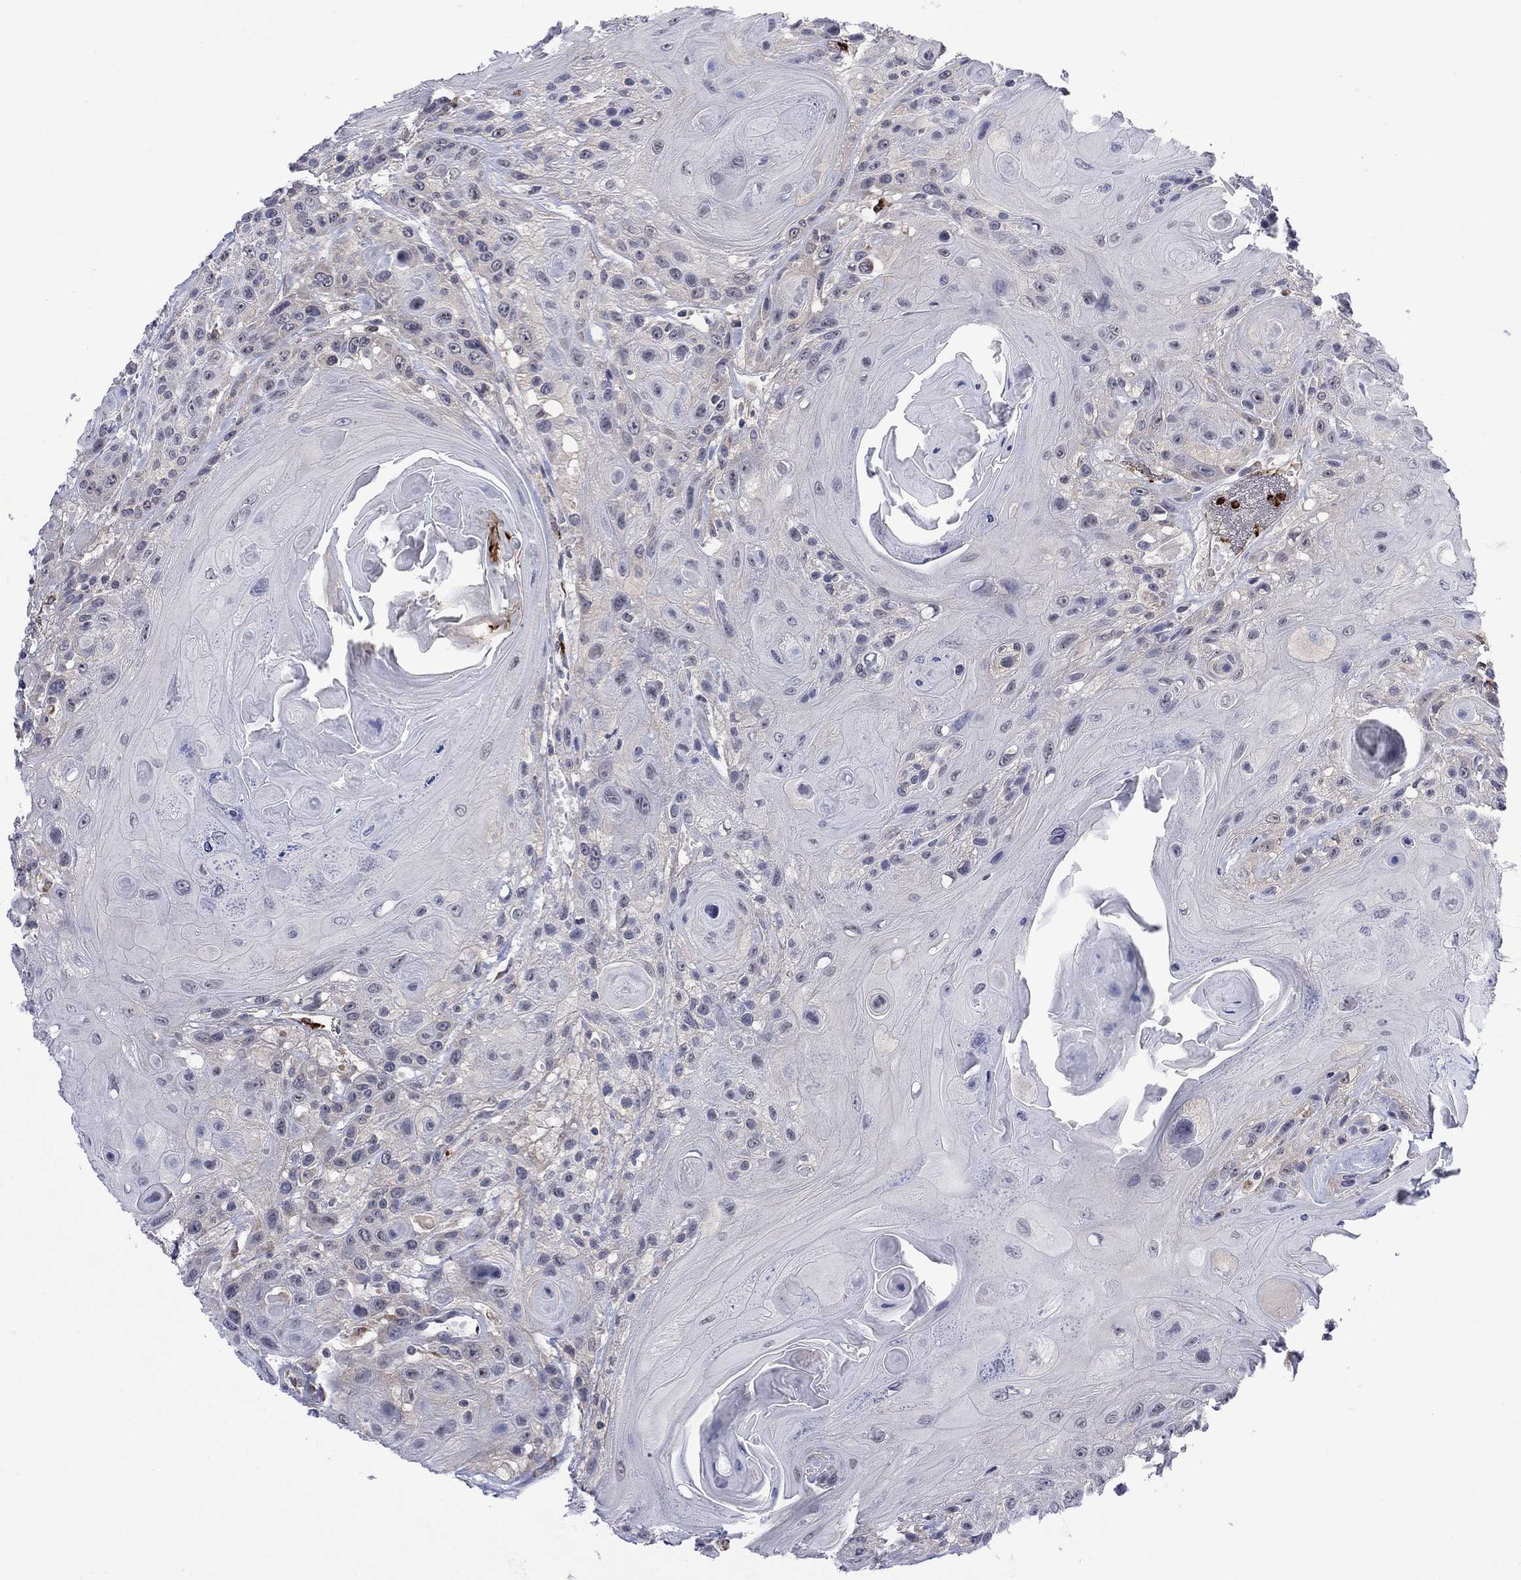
{"staining": {"intensity": "negative", "quantity": "none", "location": "none"}, "tissue": "head and neck cancer", "cell_type": "Tumor cells", "image_type": "cancer", "snomed": [{"axis": "morphology", "description": "Squamous cell carcinoma, NOS"}, {"axis": "topography", "description": "Head-Neck"}], "caption": "High magnification brightfield microscopy of squamous cell carcinoma (head and neck) stained with DAB (brown) and counterstained with hematoxylin (blue): tumor cells show no significant expression.", "gene": "MTRFR", "patient": {"sex": "female", "age": 59}}